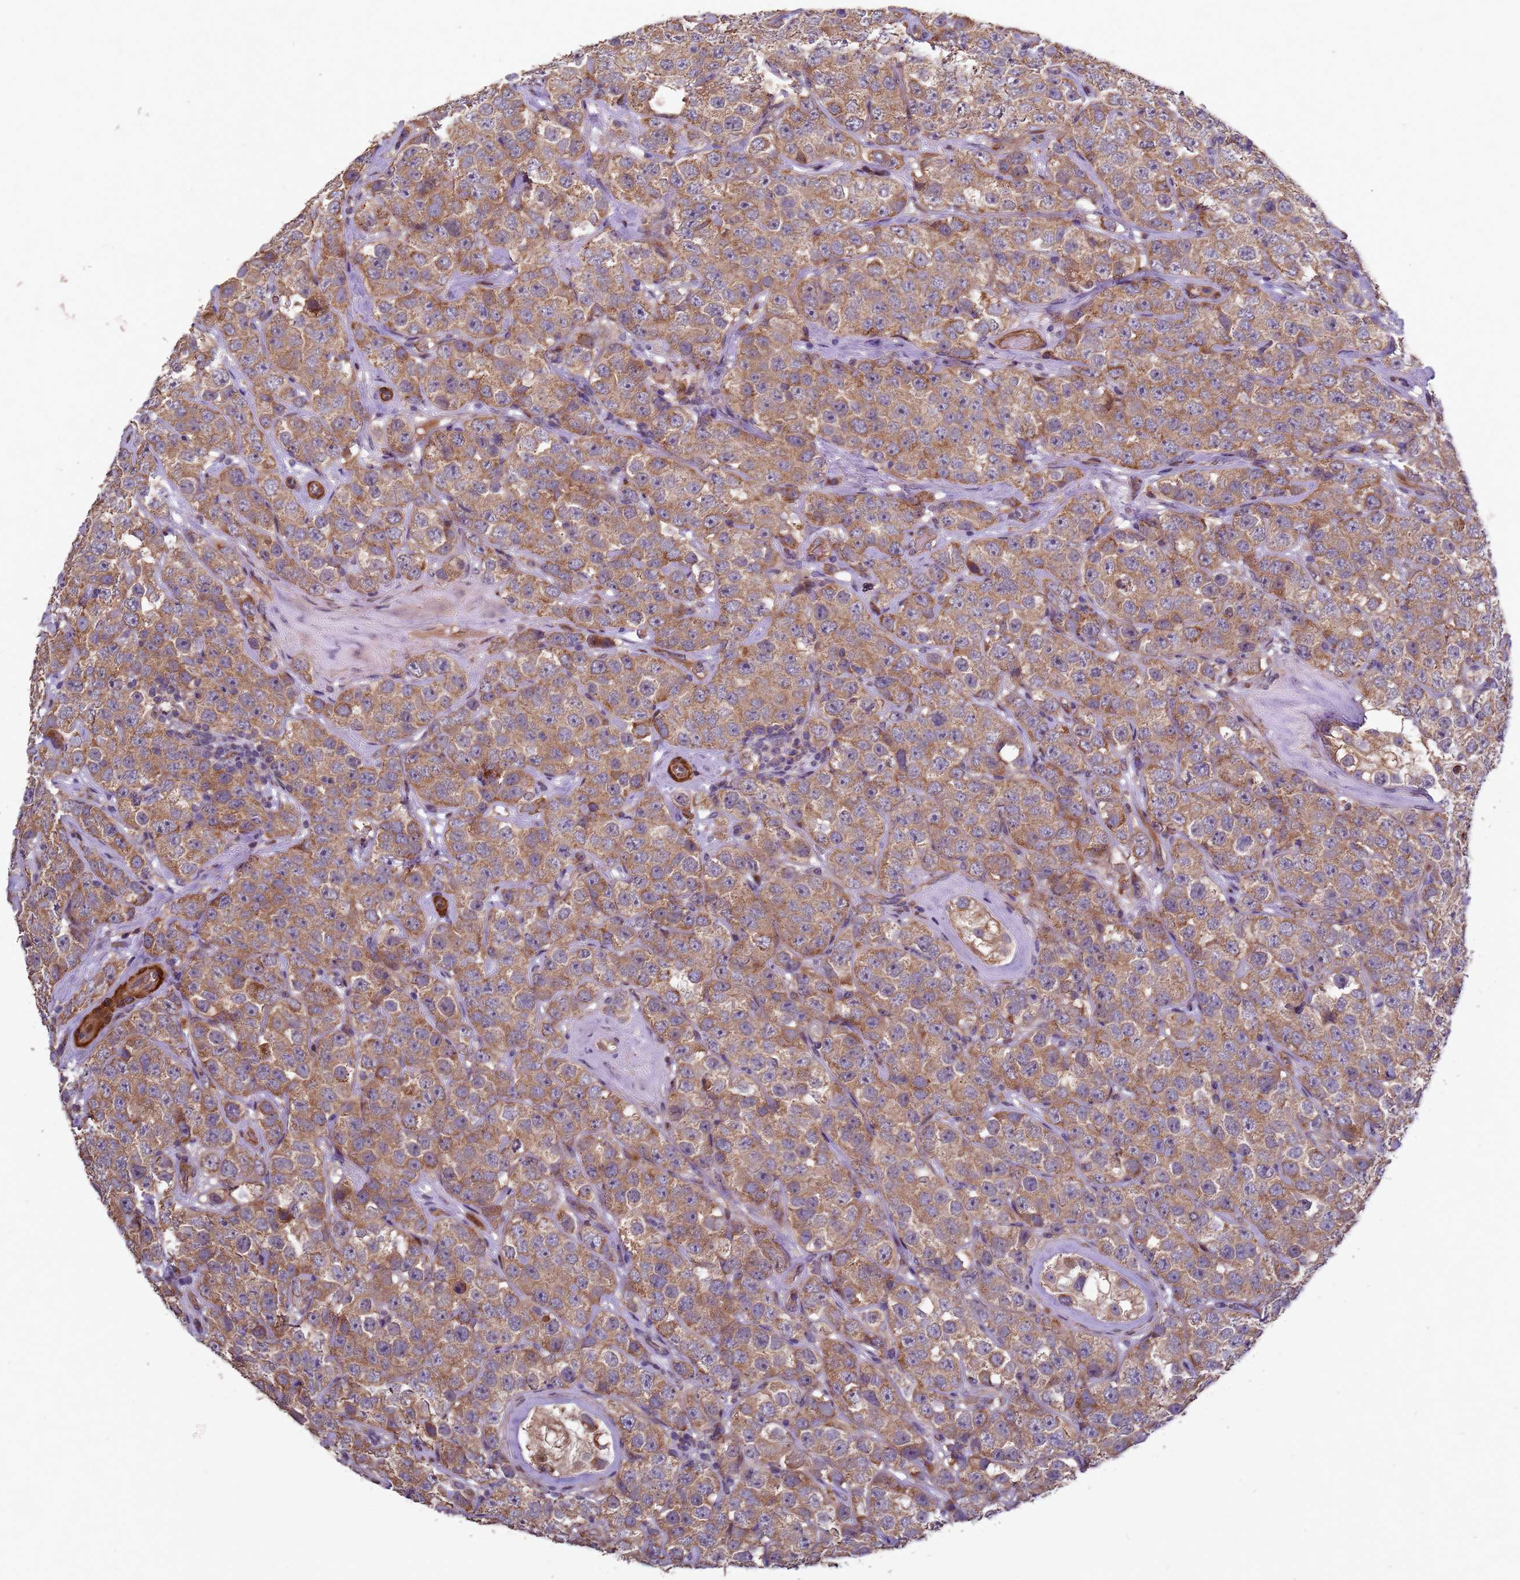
{"staining": {"intensity": "moderate", "quantity": ">75%", "location": "cytoplasmic/membranous"}, "tissue": "testis cancer", "cell_type": "Tumor cells", "image_type": "cancer", "snomed": [{"axis": "morphology", "description": "Seminoma, NOS"}, {"axis": "topography", "description": "Testis"}], "caption": "A high-resolution photomicrograph shows IHC staining of testis seminoma, which displays moderate cytoplasmic/membranous staining in approximately >75% of tumor cells.", "gene": "RSPRY1", "patient": {"sex": "male", "age": 28}}